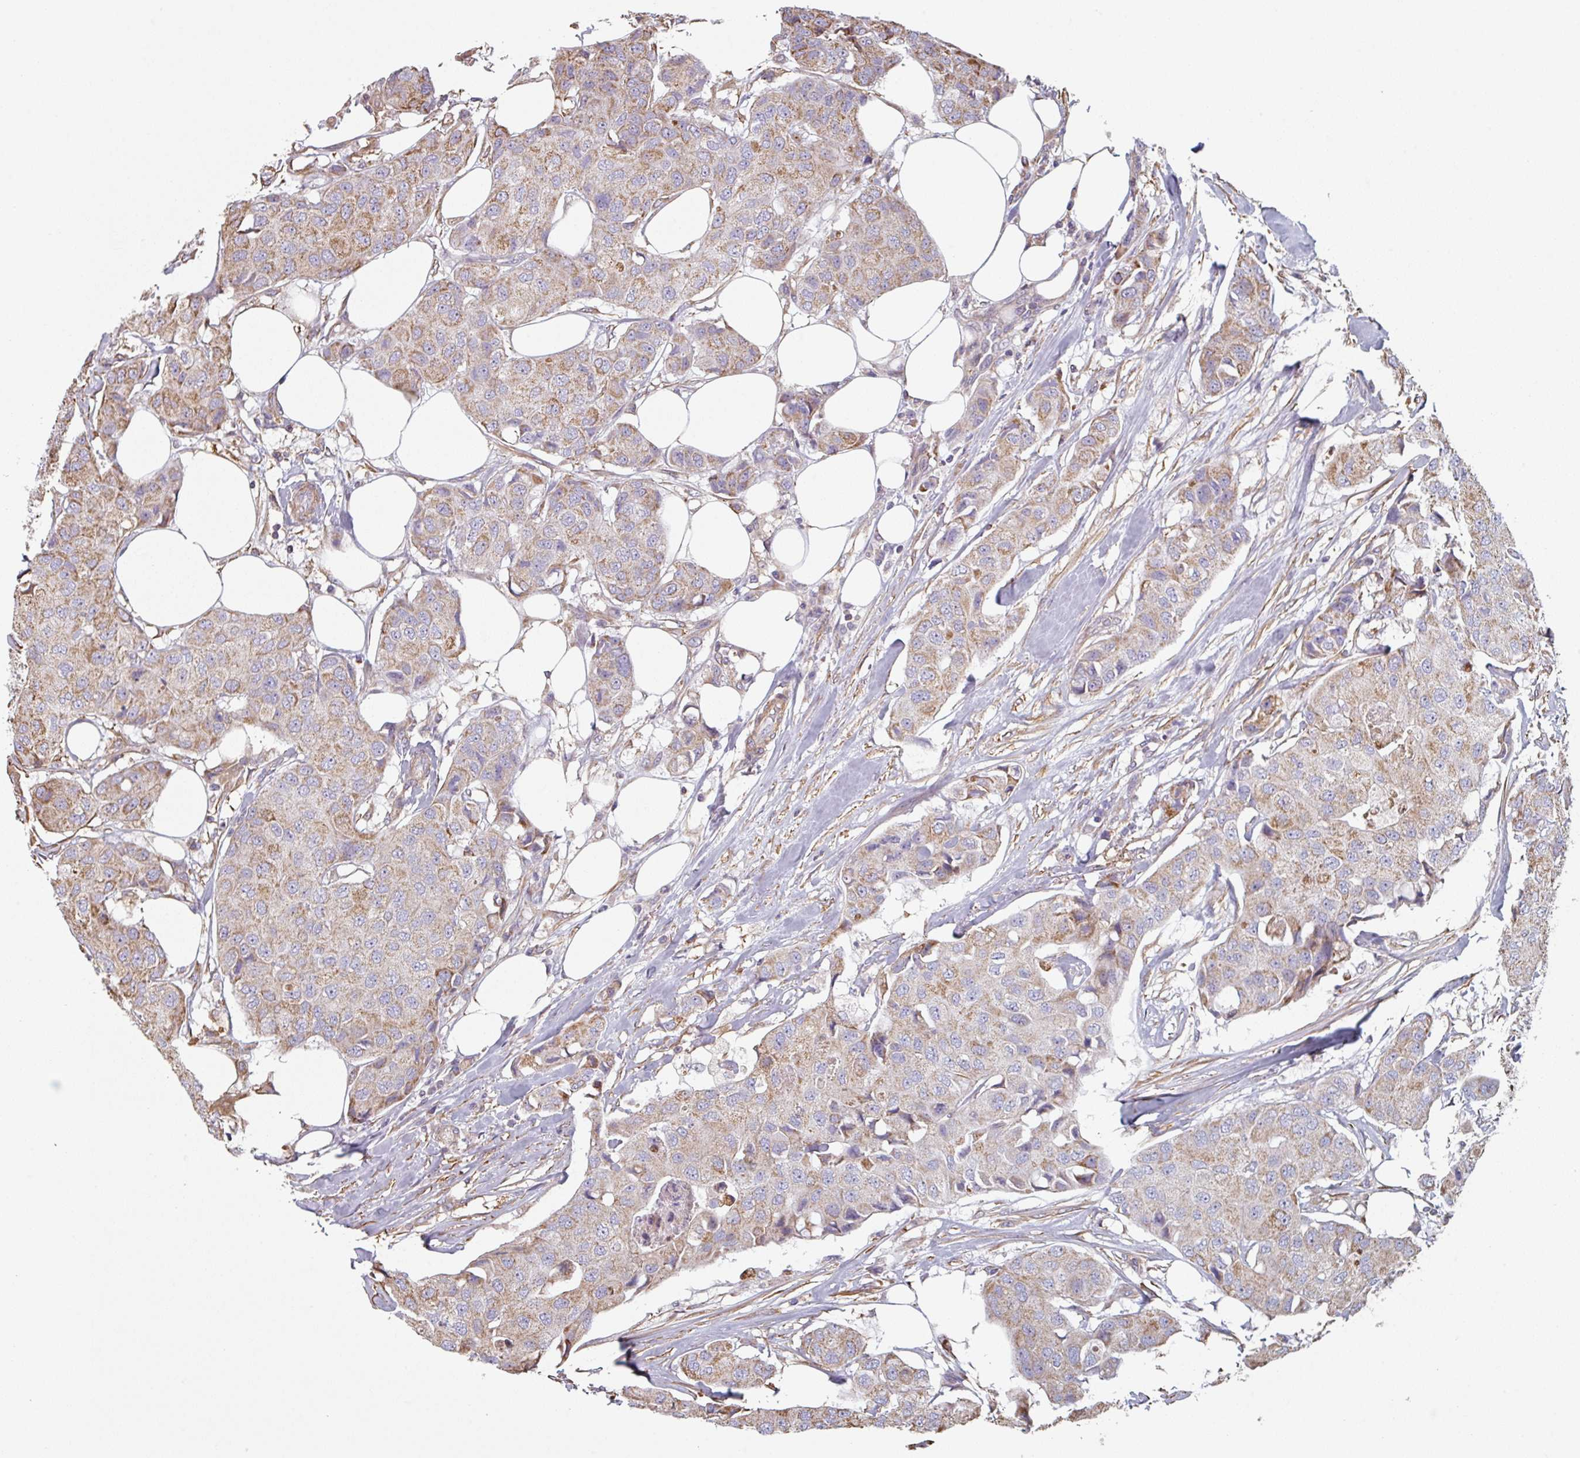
{"staining": {"intensity": "weak", "quantity": "25%-75%", "location": "cytoplasmic/membranous"}, "tissue": "breast cancer", "cell_type": "Tumor cells", "image_type": "cancer", "snomed": [{"axis": "morphology", "description": "Duct carcinoma"}, {"axis": "topography", "description": "Breast"}], "caption": "Immunohistochemical staining of human breast intraductal carcinoma displays low levels of weak cytoplasmic/membranous expression in approximately 25%-75% of tumor cells. (DAB (3,3'-diaminobenzidine) = brown stain, brightfield microscopy at high magnification).", "gene": "GSTA4", "patient": {"sex": "female", "age": 80}}